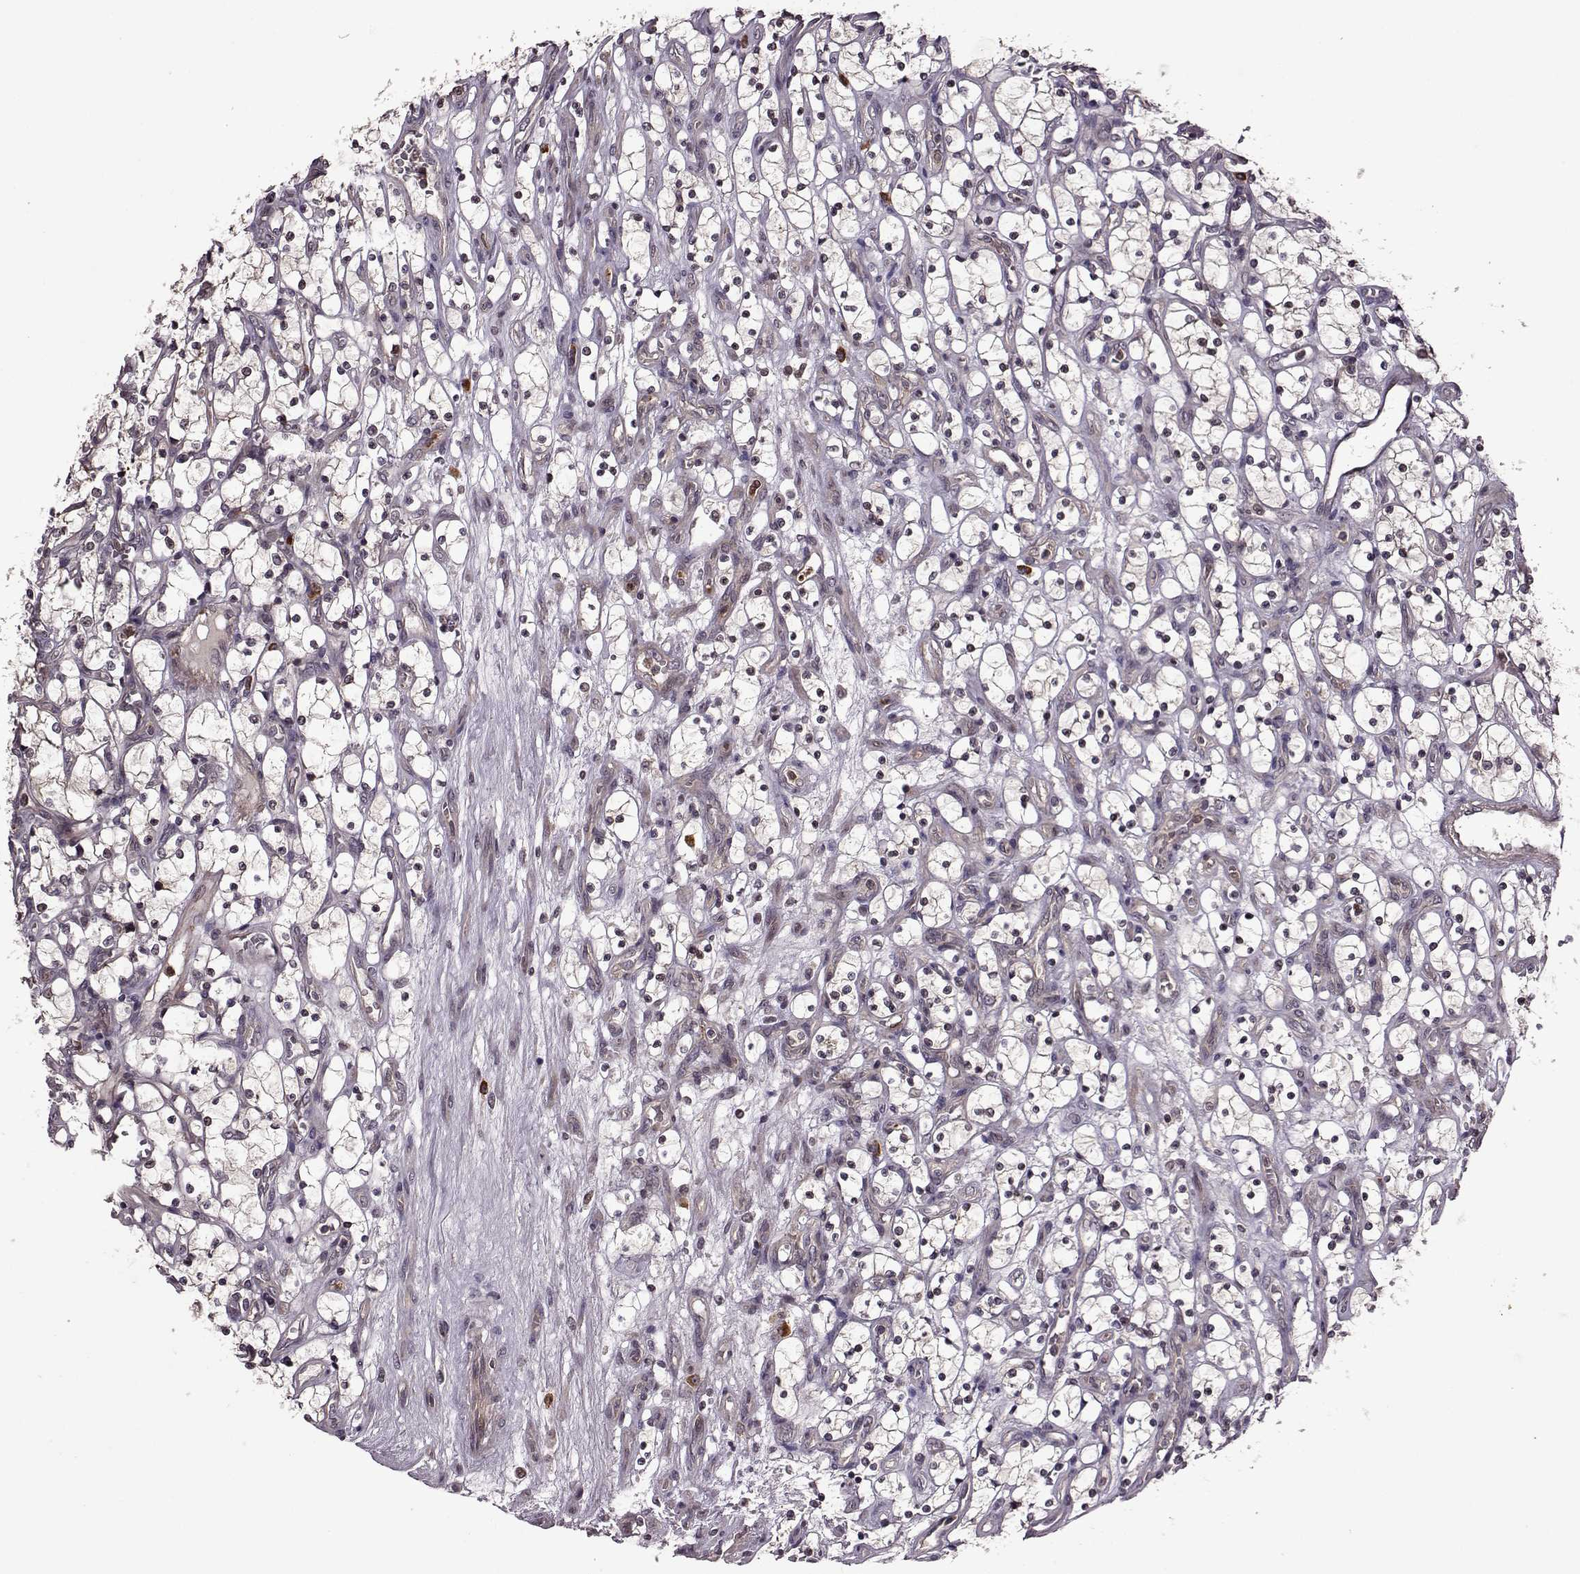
{"staining": {"intensity": "negative", "quantity": "none", "location": "none"}, "tissue": "renal cancer", "cell_type": "Tumor cells", "image_type": "cancer", "snomed": [{"axis": "morphology", "description": "Adenocarcinoma, NOS"}, {"axis": "topography", "description": "Kidney"}], "caption": "High magnification brightfield microscopy of renal cancer (adenocarcinoma) stained with DAB (brown) and counterstained with hematoxylin (blue): tumor cells show no significant positivity.", "gene": "TRMU", "patient": {"sex": "female", "age": 69}}